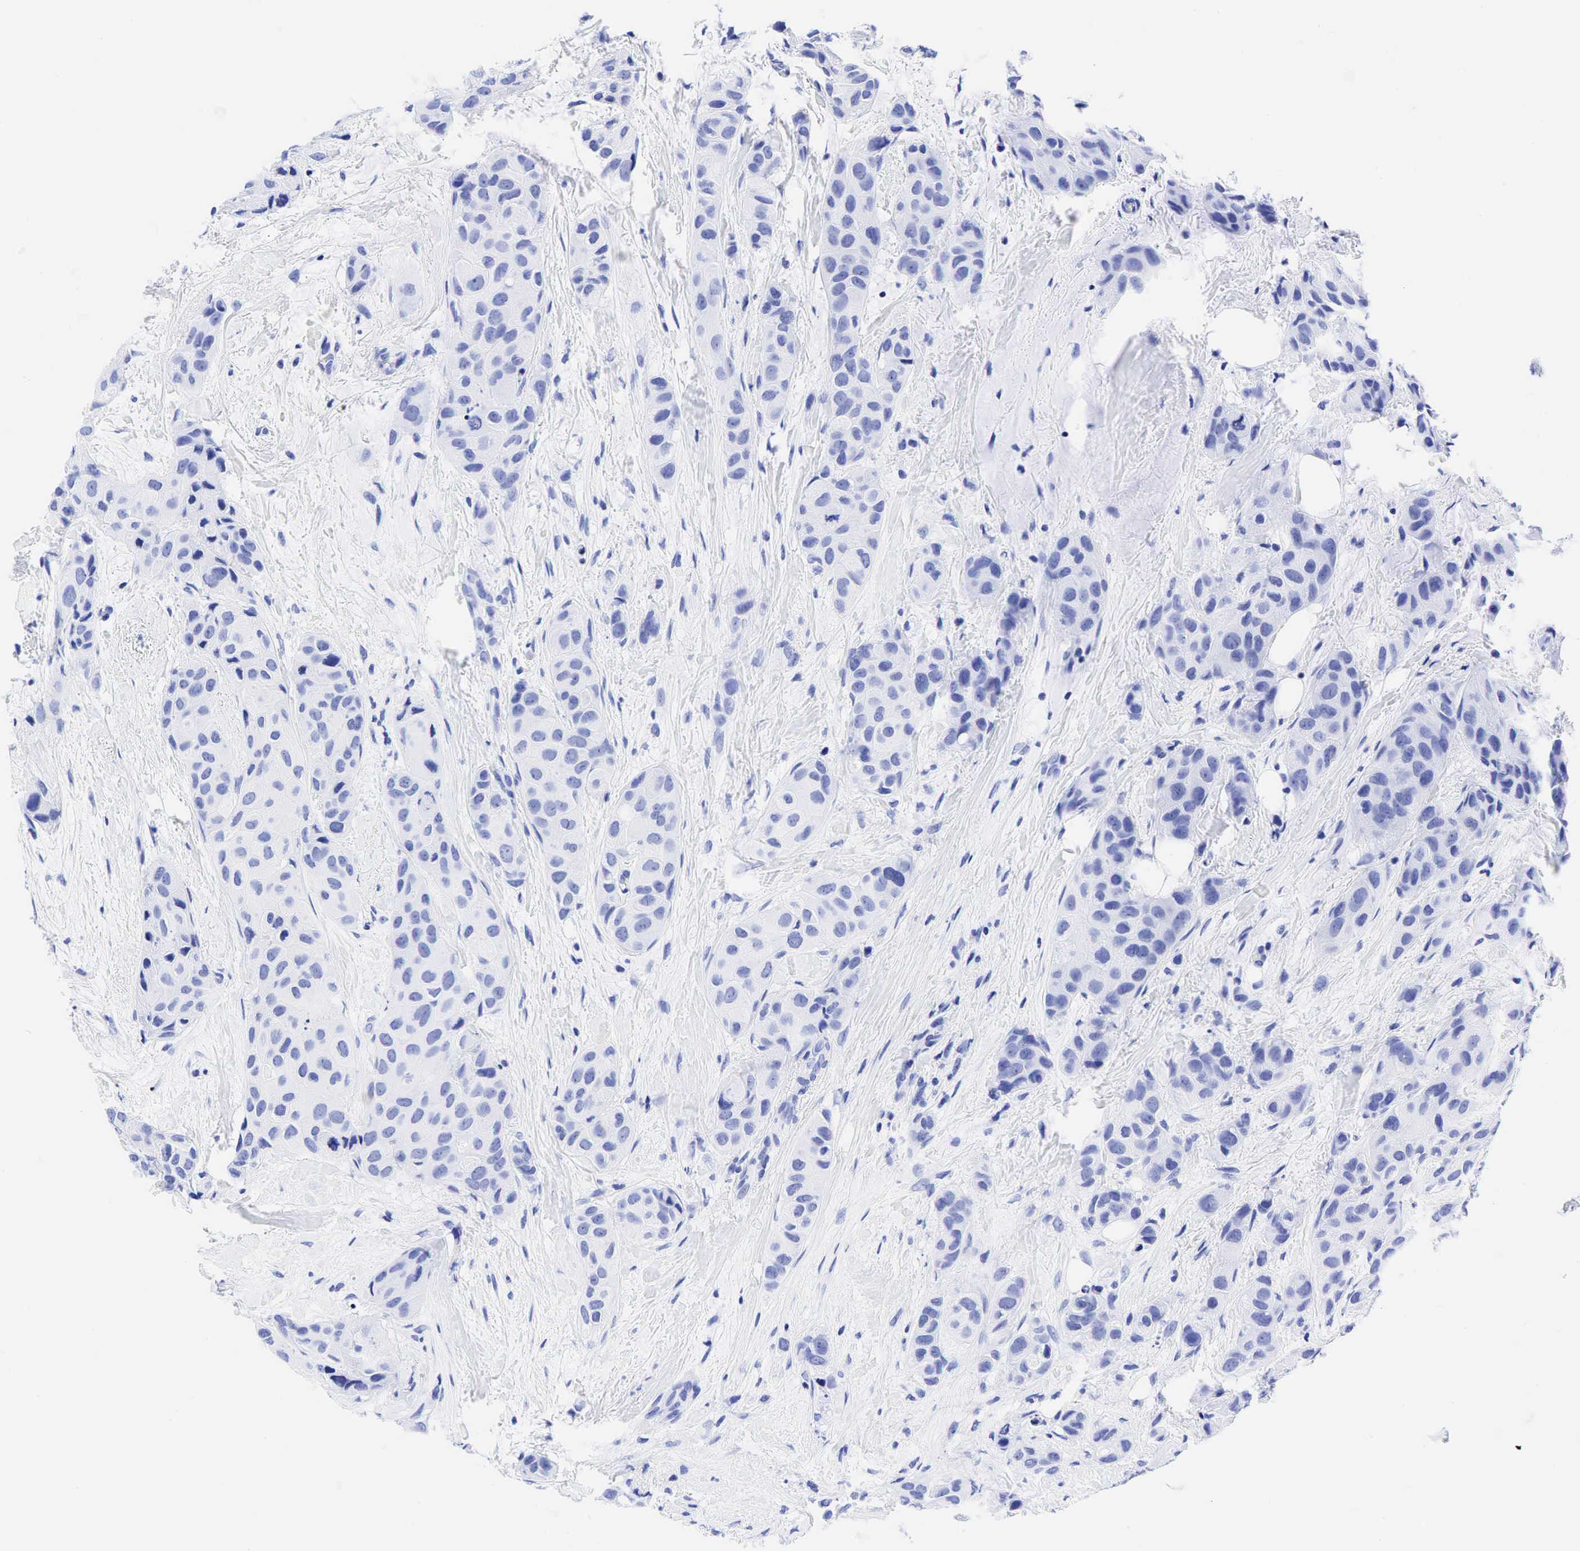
{"staining": {"intensity": "negative", "quantity": "none", "location": "none"}, "tissue": "breast cancer", "cell_type": "Tumor cells", "image_type": "cancer", "snomed": [{"axis": "morphology", "description": "Duct carcinoma"}, {"axis": "topography", "description": "Breast"}], "caption": "High power microscopy image of an IHC image of breast invasive ductal carcinoma, revealing no significant expression in tumor cells.", "gene": "CEACAM5", "patient": {"sex": "female", "age": 68}}